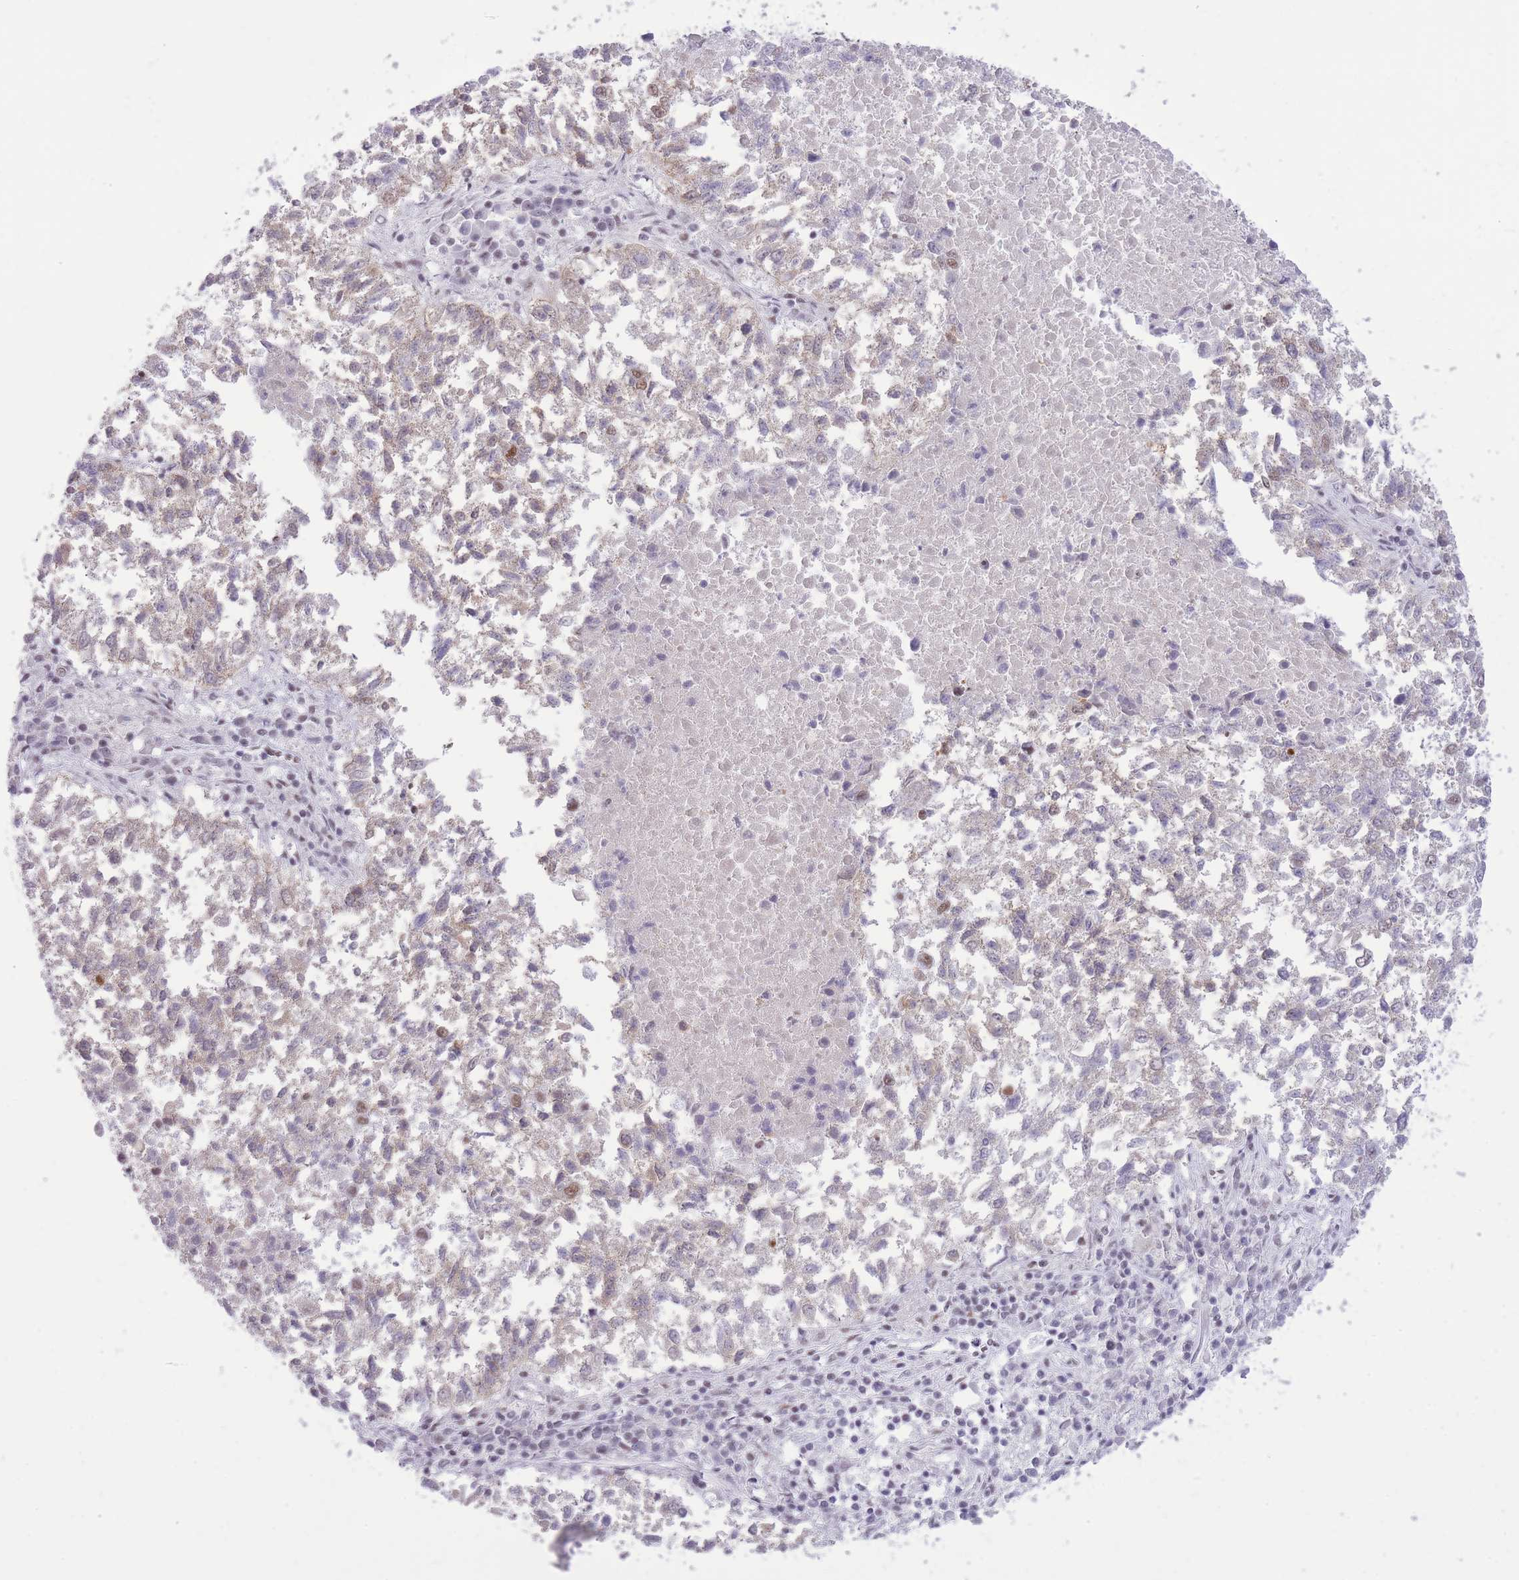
{"staining": {"intensity": "moderate", "quantity": "<25%", "location": "nuclear"}, "tissue": "lung cancer", "cell_type": "Tumor cells", "image_type": "cancer", "snomed": [{"axis": "morphology", "description": "Squamous cell carcinoma, NOS"}, {"axis": "topography", "description": "Lung"}], "caption": "Immunohistochemical staining of lung squamous cell carcinoma demonstrates low levels of moderate nuclear staining in about <25% of tumor cells.", "gene": "ZBED5", "patient": {"sex": "male", "age": 73}}